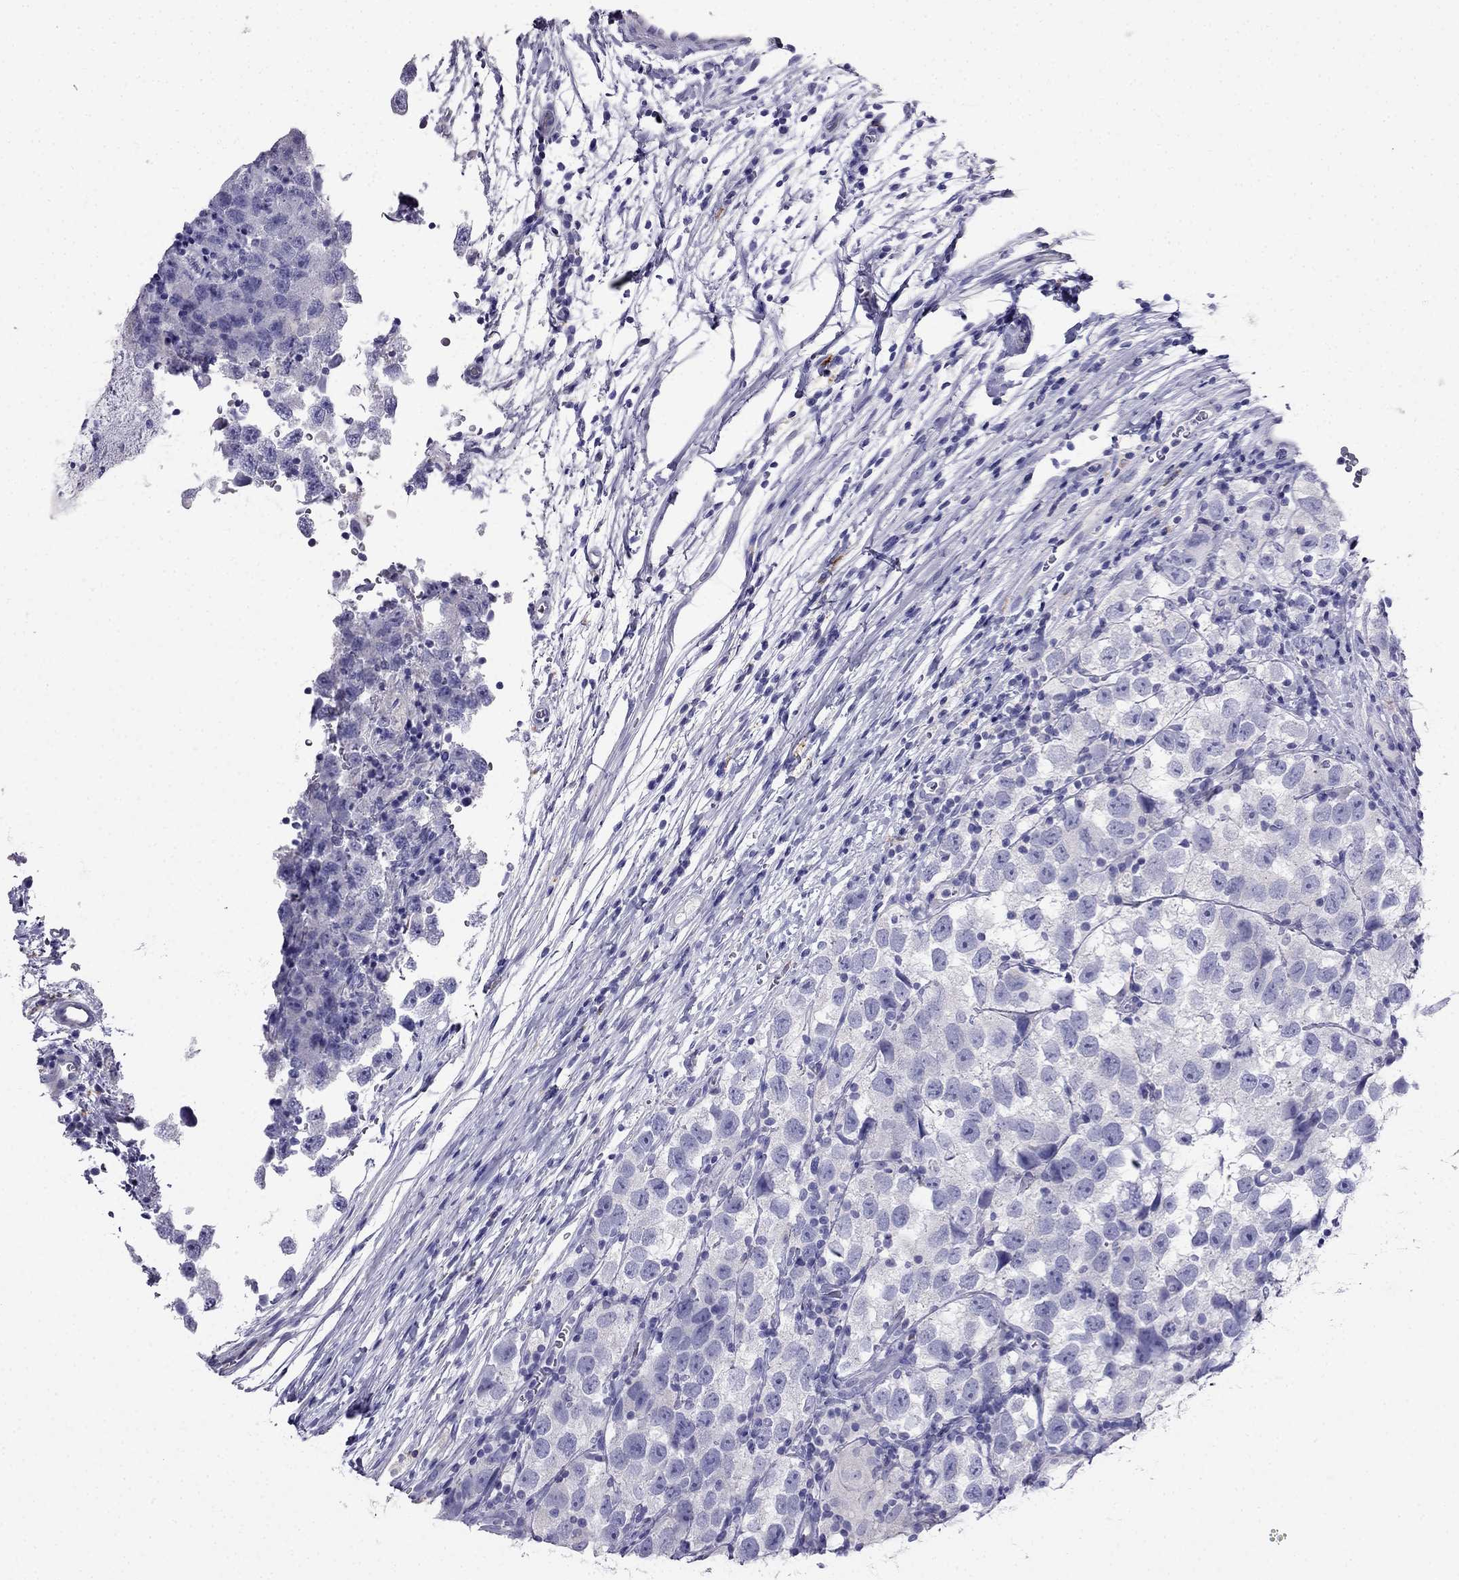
{"staining": {"intensity": "negative", "quantity": "none", "location": "none"}, "tissue": "testis cancer", "cell_type": "Tumor cells", "image_type": "cancer", "snomed": [{"axis": "morphology", "description": "Seminoma, NOS"}, {"axis": "topography", "description": "Testis"}], "caption": "This image is of testis seminoma stained with immunohistochemistry to label a protein in brown with the nuclei are counter-stained blue. There is no expression in tumor cells. (DAB immunohistochemistry (IHC) with hematoxylin counter stain).", "gene": "PTH", "patient": {"sex": "male", "age": 26}}